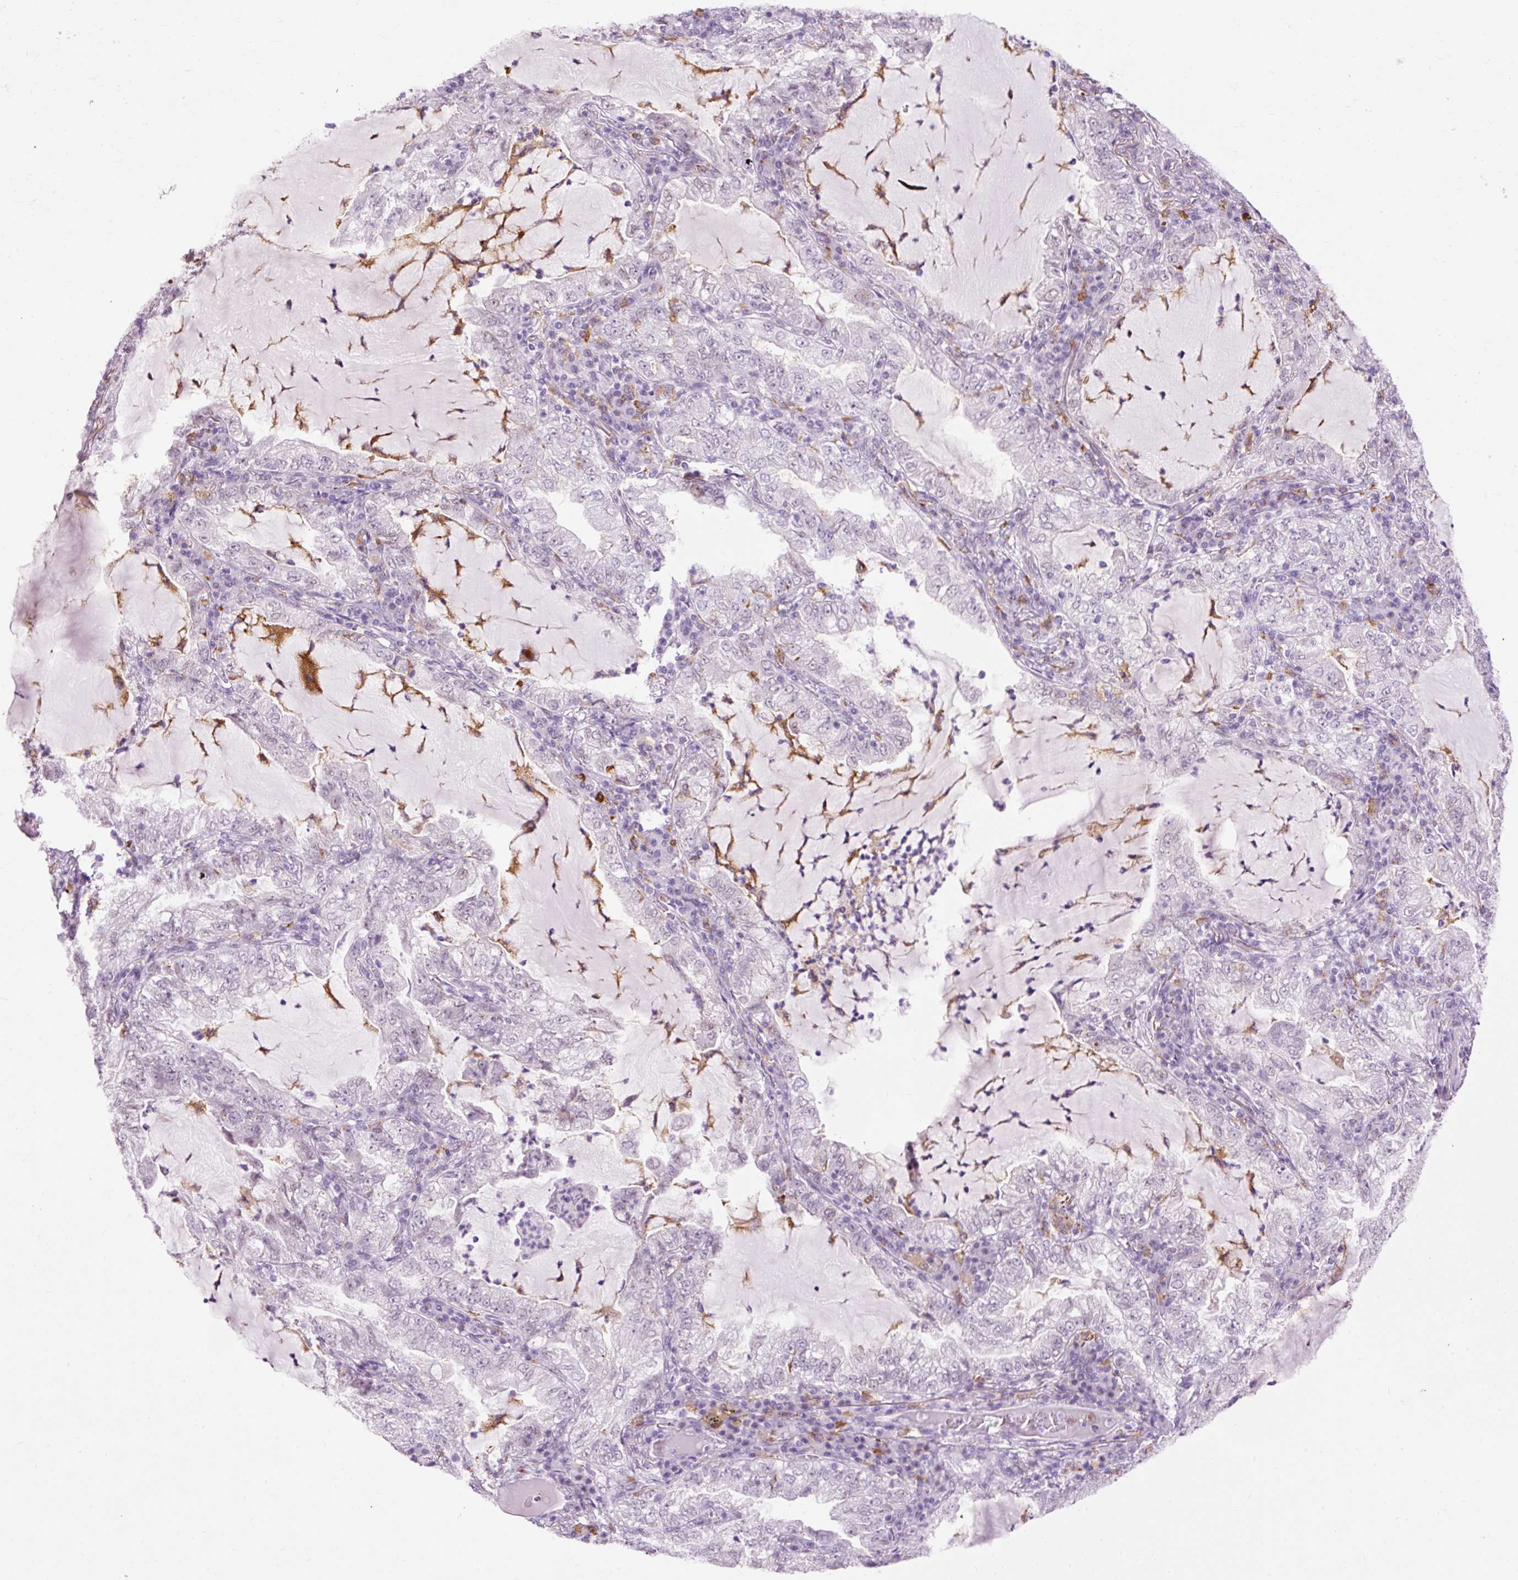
{"staining": {"intensity": "negative", "quantity": "none", "location": "none"}, "tissue": "lung cancer", "cell_type": "Tumor cells", "image_type": "cancer", "snomed": [{"axis": "morphology", "description": "Adenocarcinoma, NOS"}, {"axis": "topography", "description": "Lung"}], "caption": "DAB immunohistochemical staining of human lung cancer (adenocarcinoma) reveals no significant staining in tumor cells. (Stains: DAB (3,3'-diaminobenzidine) immunohistochemistry with hematoxylin counter stain, Microscopy: brightfield microscopy at high magnification).", "gene": "LY86", "patient": {"sex": "female", "age": 73}}